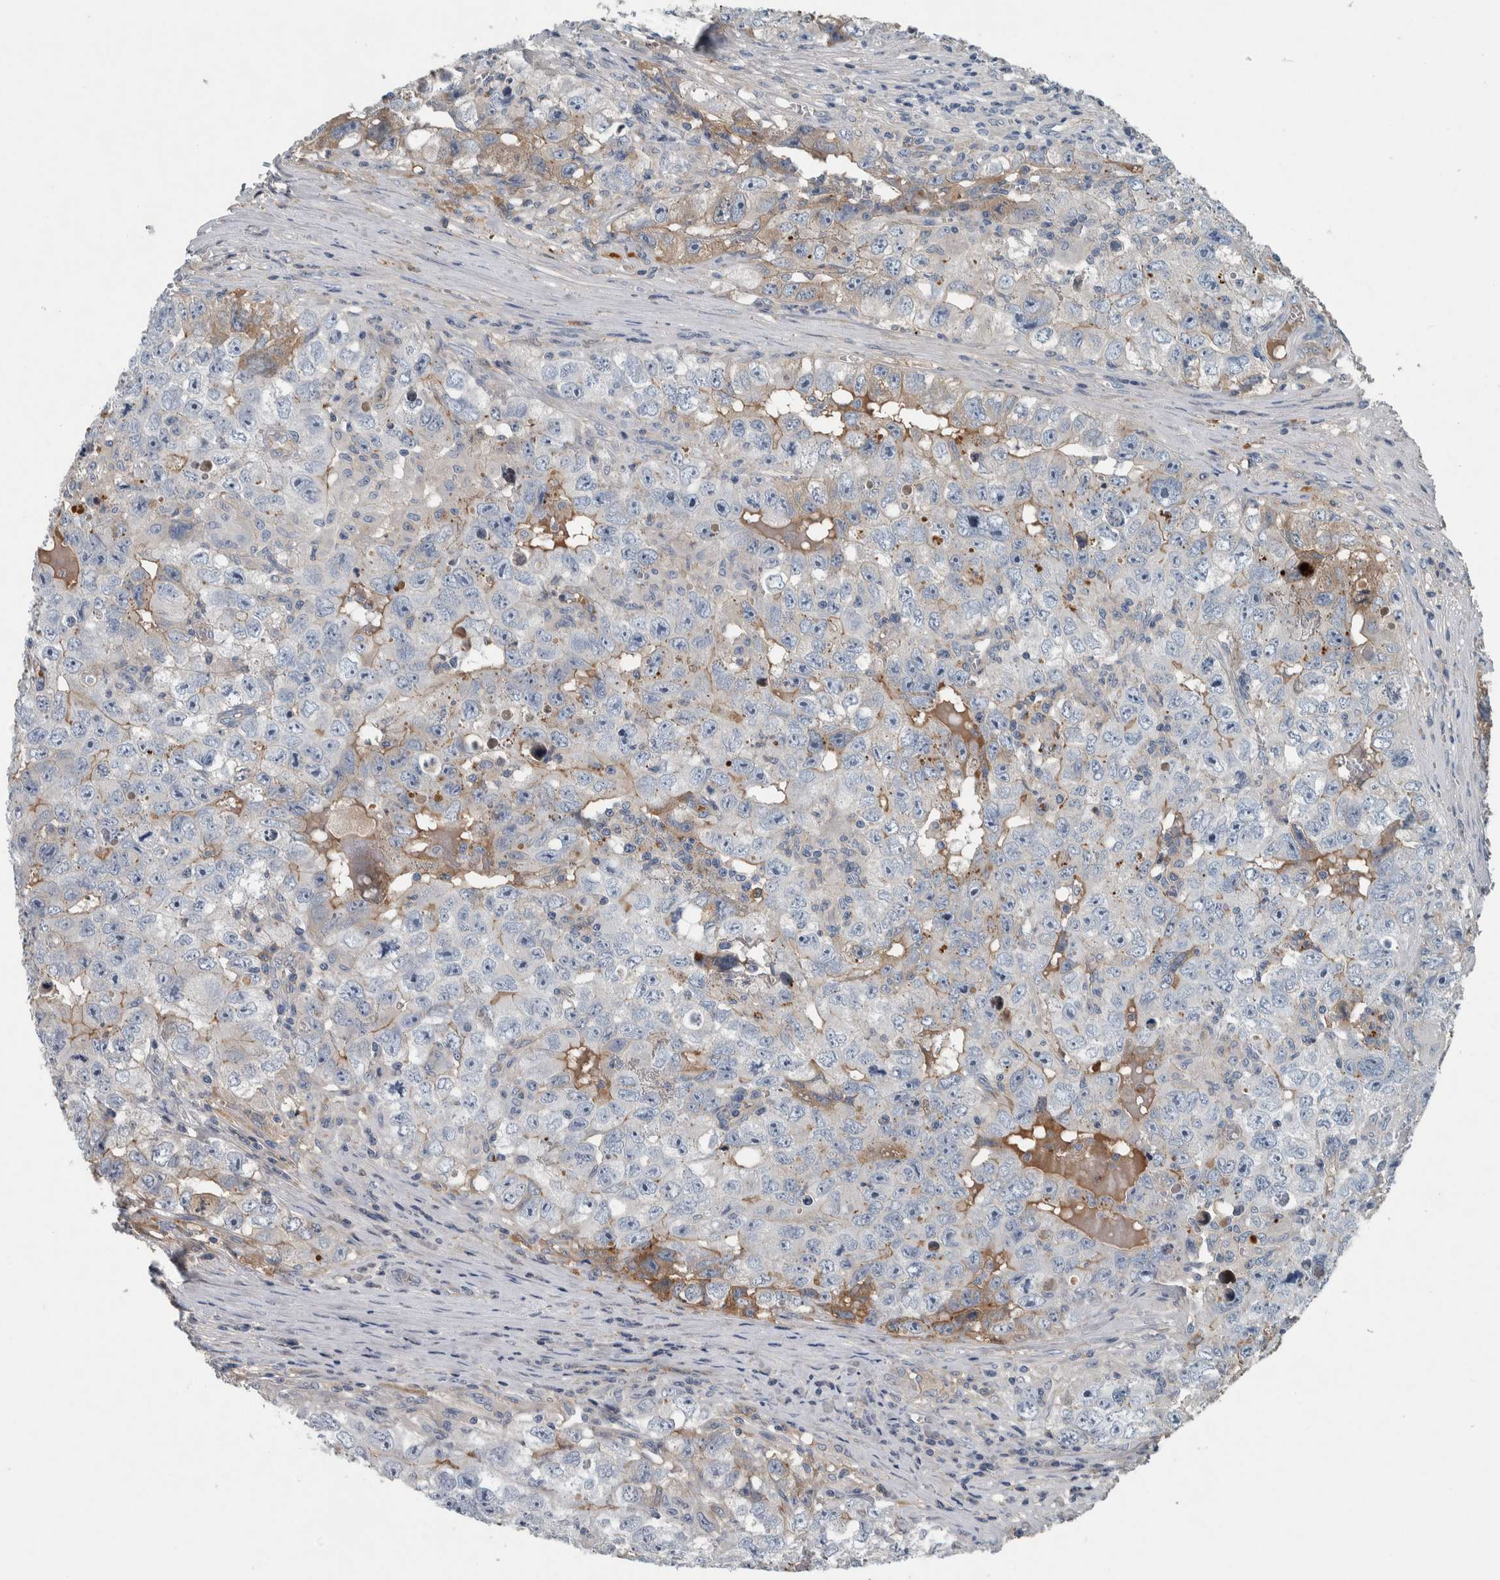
{"staining": {"intensity": "negative", "quantity": "none", "location": "none"}, "tissue": "testis cancer", "cell_type": "Tumor cells", "image_type": "cancer", "snomed": [{"axis": "morphology", "description": "Seminoma, NOS"}, {"axis": "morphology", "description": "Carcinoma, Embryonal, NOS"}, {"axis": "topography", "description": "Testis"}], "caption": "A photomicrograph of testis cancer stained for a protein exhibits no brown staining in tumor cells.", "gene": "SERPINC1", "patient": {"sex": "male", "age": 43}}